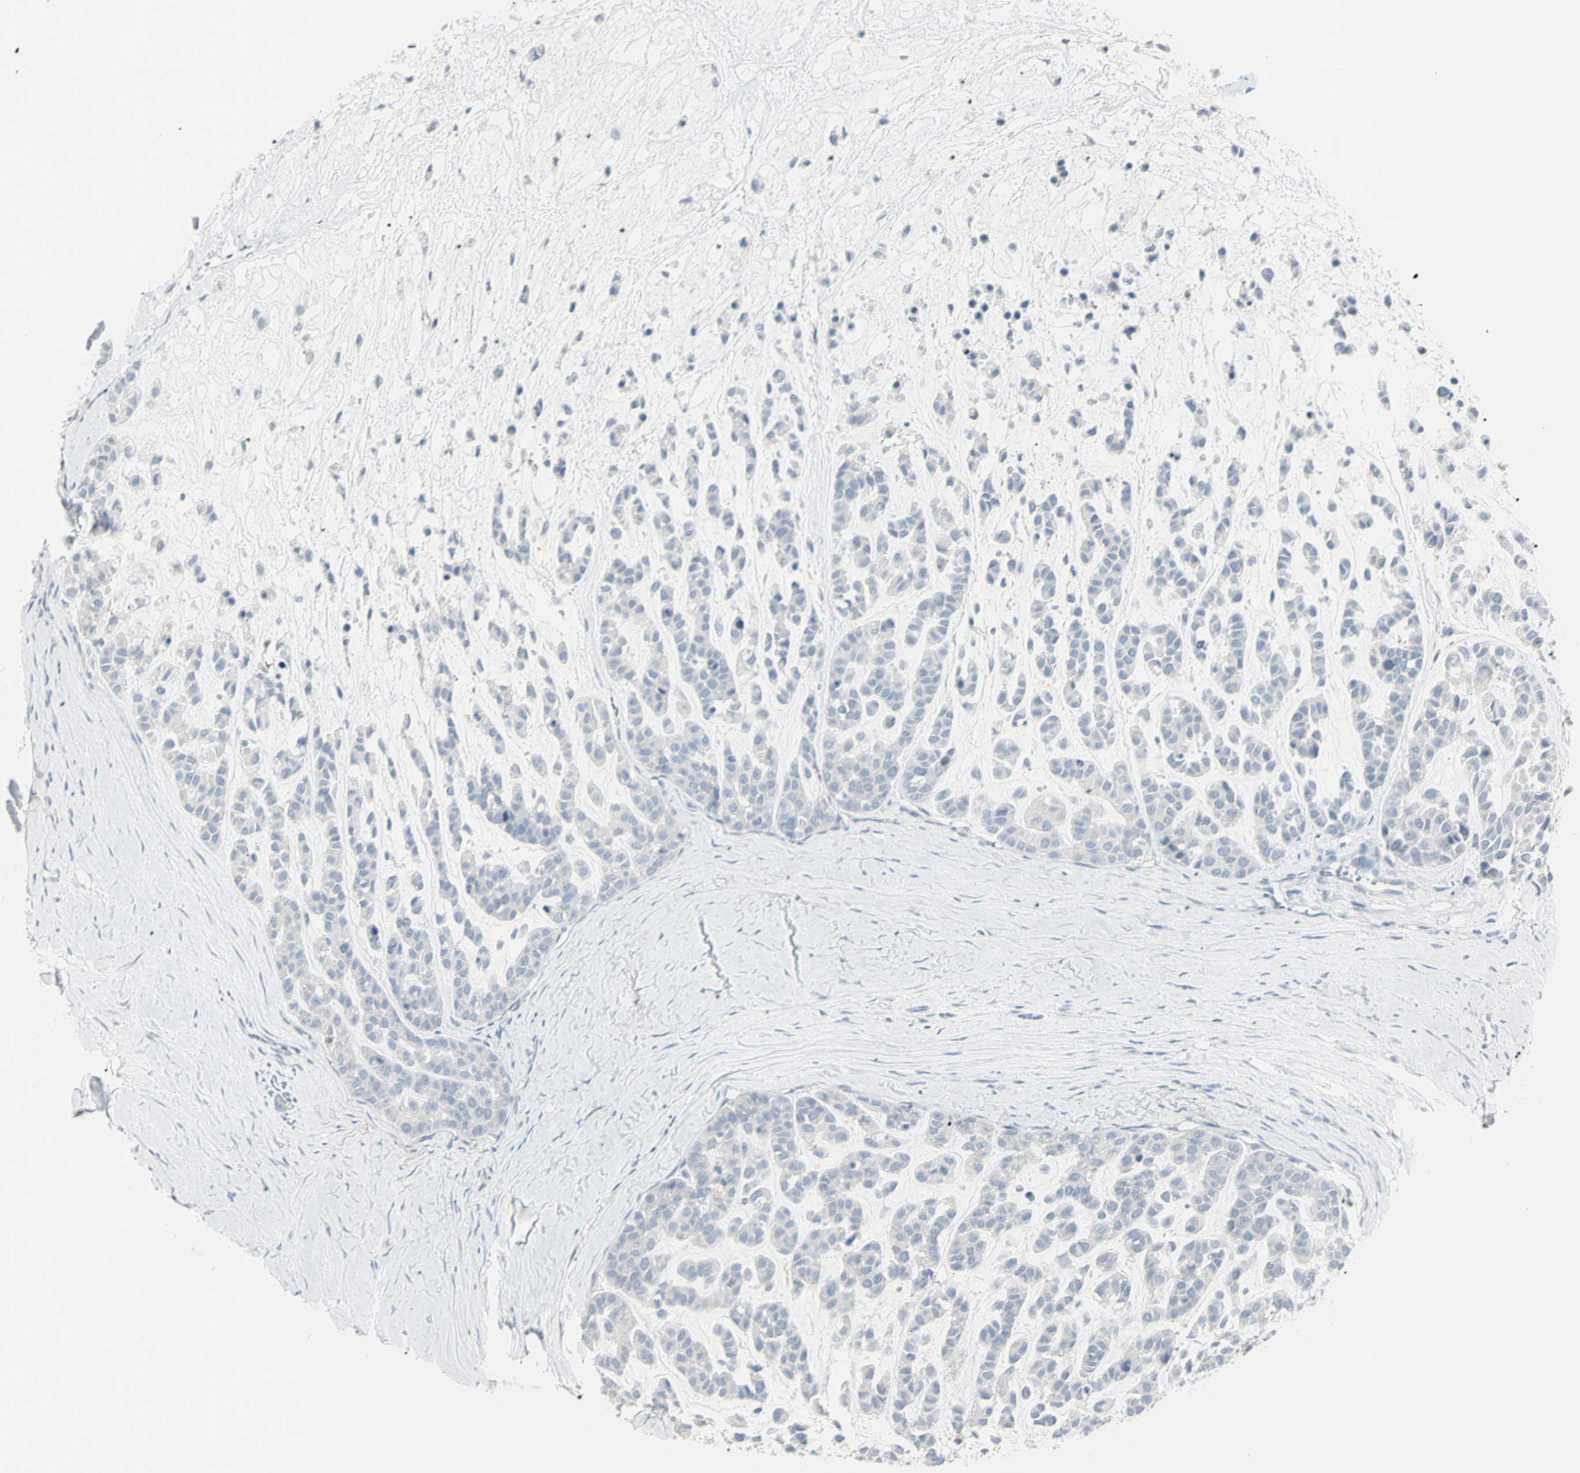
{"staining": {"intensity": "negative", "quantity": "none", "location": "none"}, "tissue": "head and neck cancer", "cell_type": "Tumor cells", "image_type": "cancer", "snomed": [{"axis": "morphology", "description": "Adenocarcinoma, NOS"}, {"axis": "morphology", "description": "Adenoma, NOS"}, {"axis": "topography", "description": "Head-Neck"}], "caption": "DAB (3,3'-diaminobenzidine) immunohistochemical staining of human adenocarcinoma (head and neck) displays no significant expression in tumor cells.", "gene": "PIP", "patient": {"sex": "female", "age": 55}}